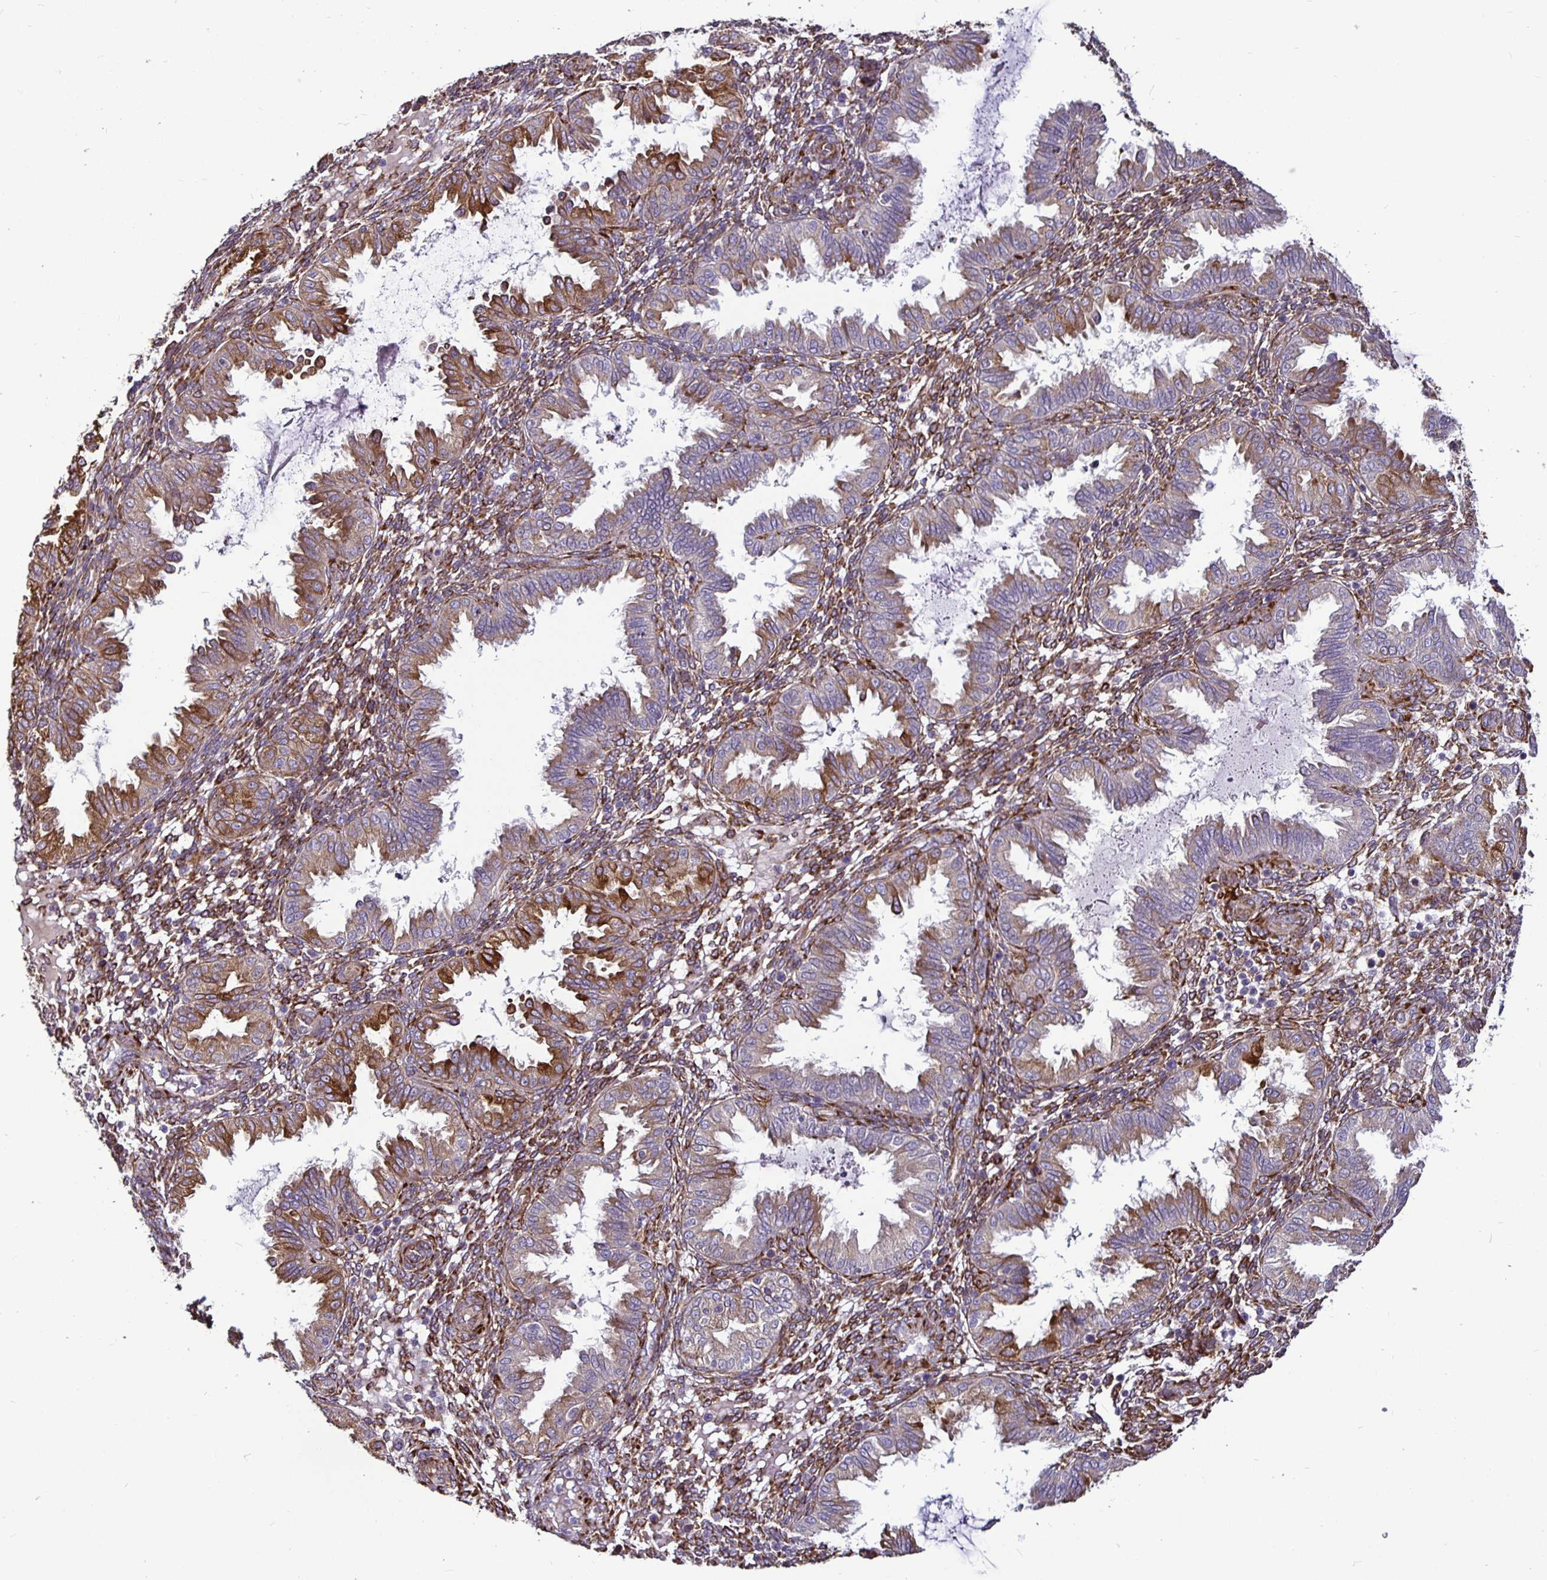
{"staining": {"intensity": "strong", "quantity": ">75%", "location": "cytoplasmic/membranous"}, "tissue": "endometrium", "cell_type": "Cells in endometrial stroma", "image_type": "normal", "snomed": [{"axis": "morphology", "description": "Normal tissue, NOS"}, {"axis": "topography", "description": "Endometrium"}], "caption": "Immunohistochemistry (IHC) of unremarkable human endometrium exhibits high levels of strong cytoplasmic/membranous expression in about >75% of cells in endometrial stroma. Ihc stains the protein of interest in brown and the nuclei are stained blue.", "gene": "P4HA2", "patient": {"sex": "female", "age": 33}}